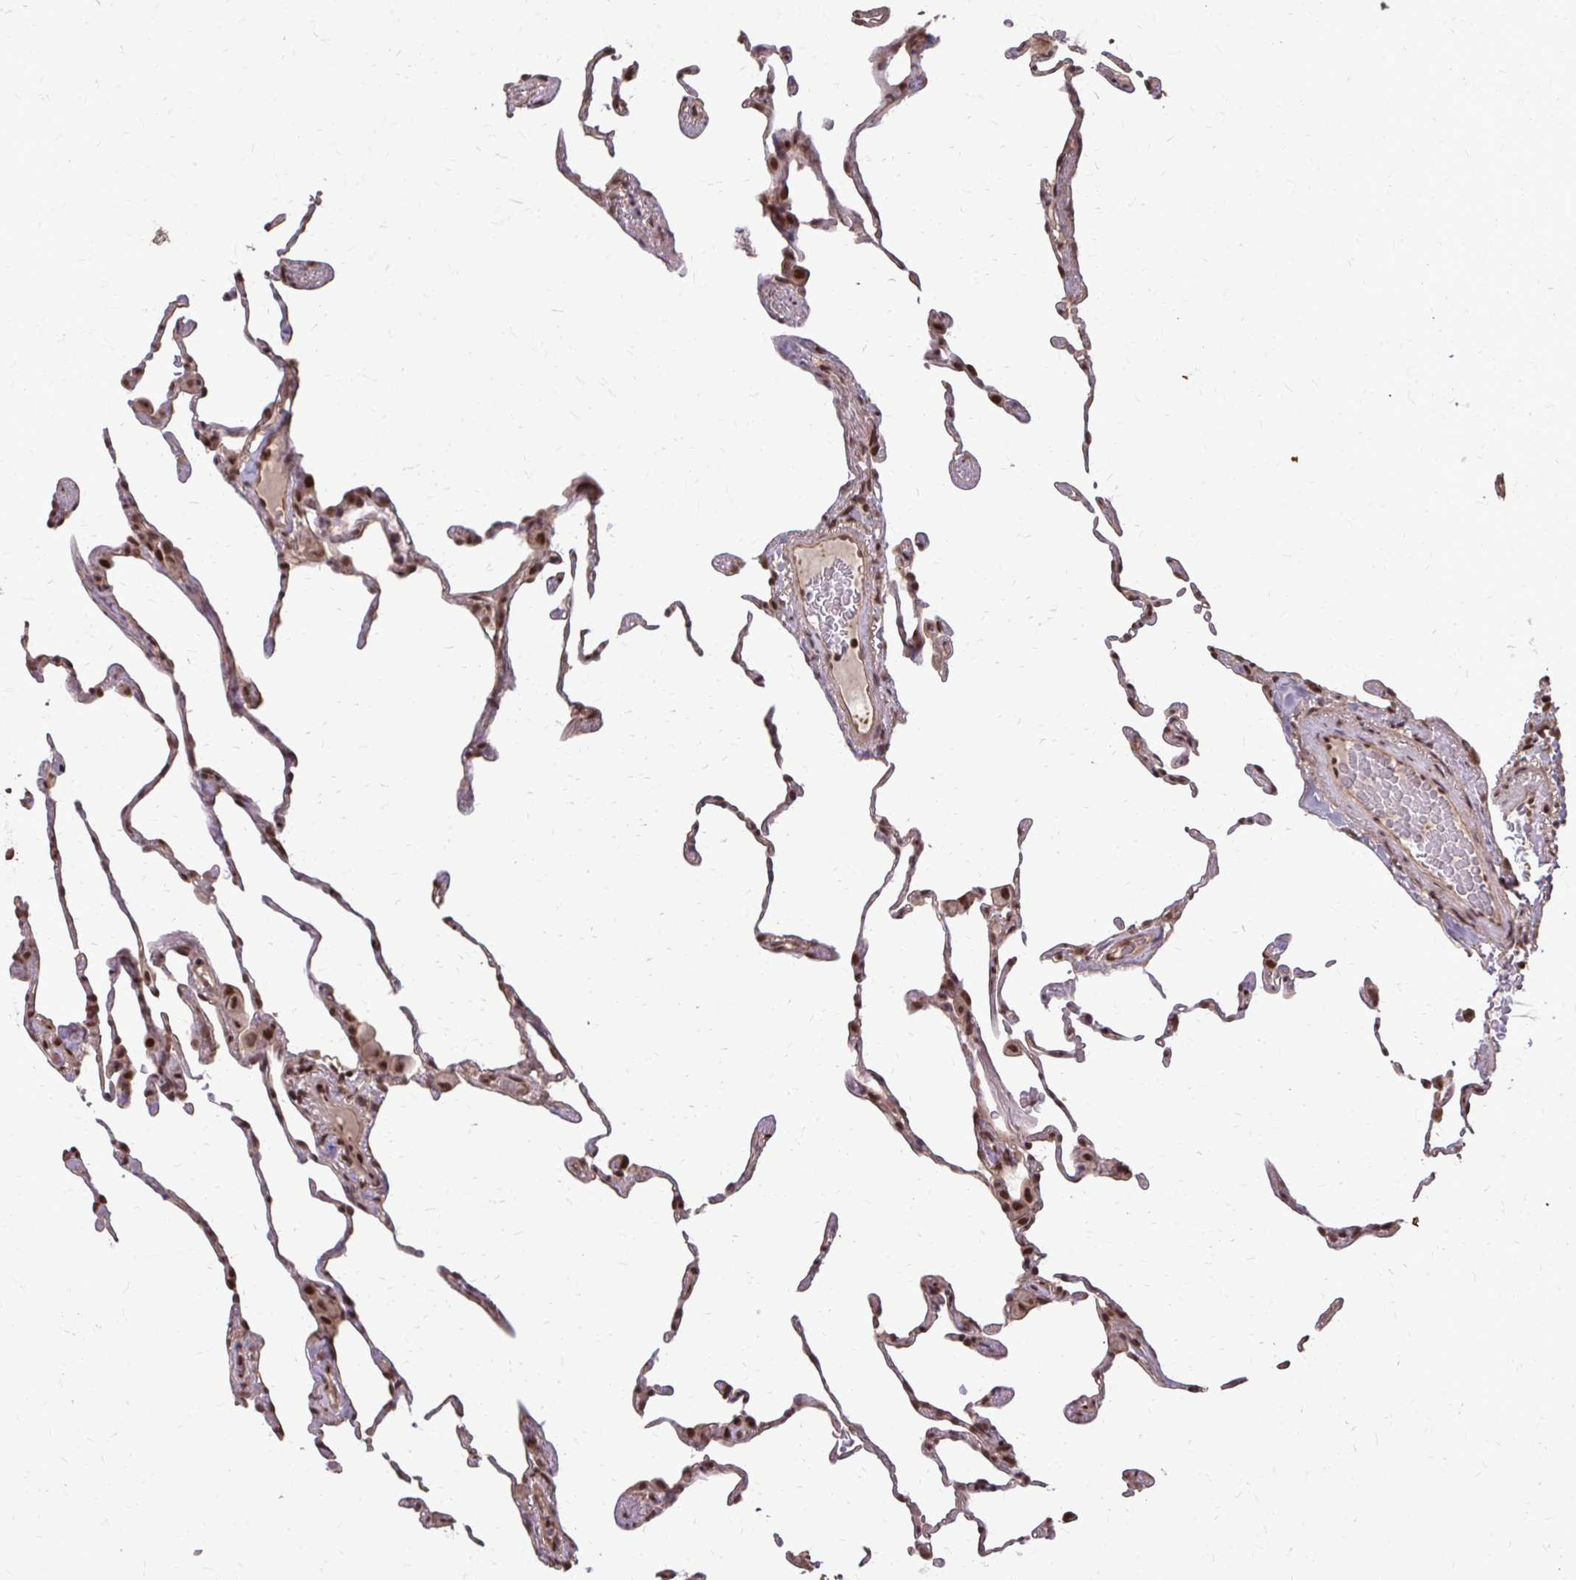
{"staining": {"intensity": "moderate", "quantity": "25%-75%", "location": "nuclear"}, "tissue": "lung", "cell_type": "Alveolar cells", "image_type": "normal", "snomed": [{"axis": "morphology", "description": "Normal tissue, NOS"}, {"axis": "topography", "description": "Lung"}], "caption": "Human lung stained for a protein (brown) displays moderate nuclear positive staining in about 25%-75% of alveolar cells.", "gene": "SS18", "patient": {"sex": "female", "age": 57}}